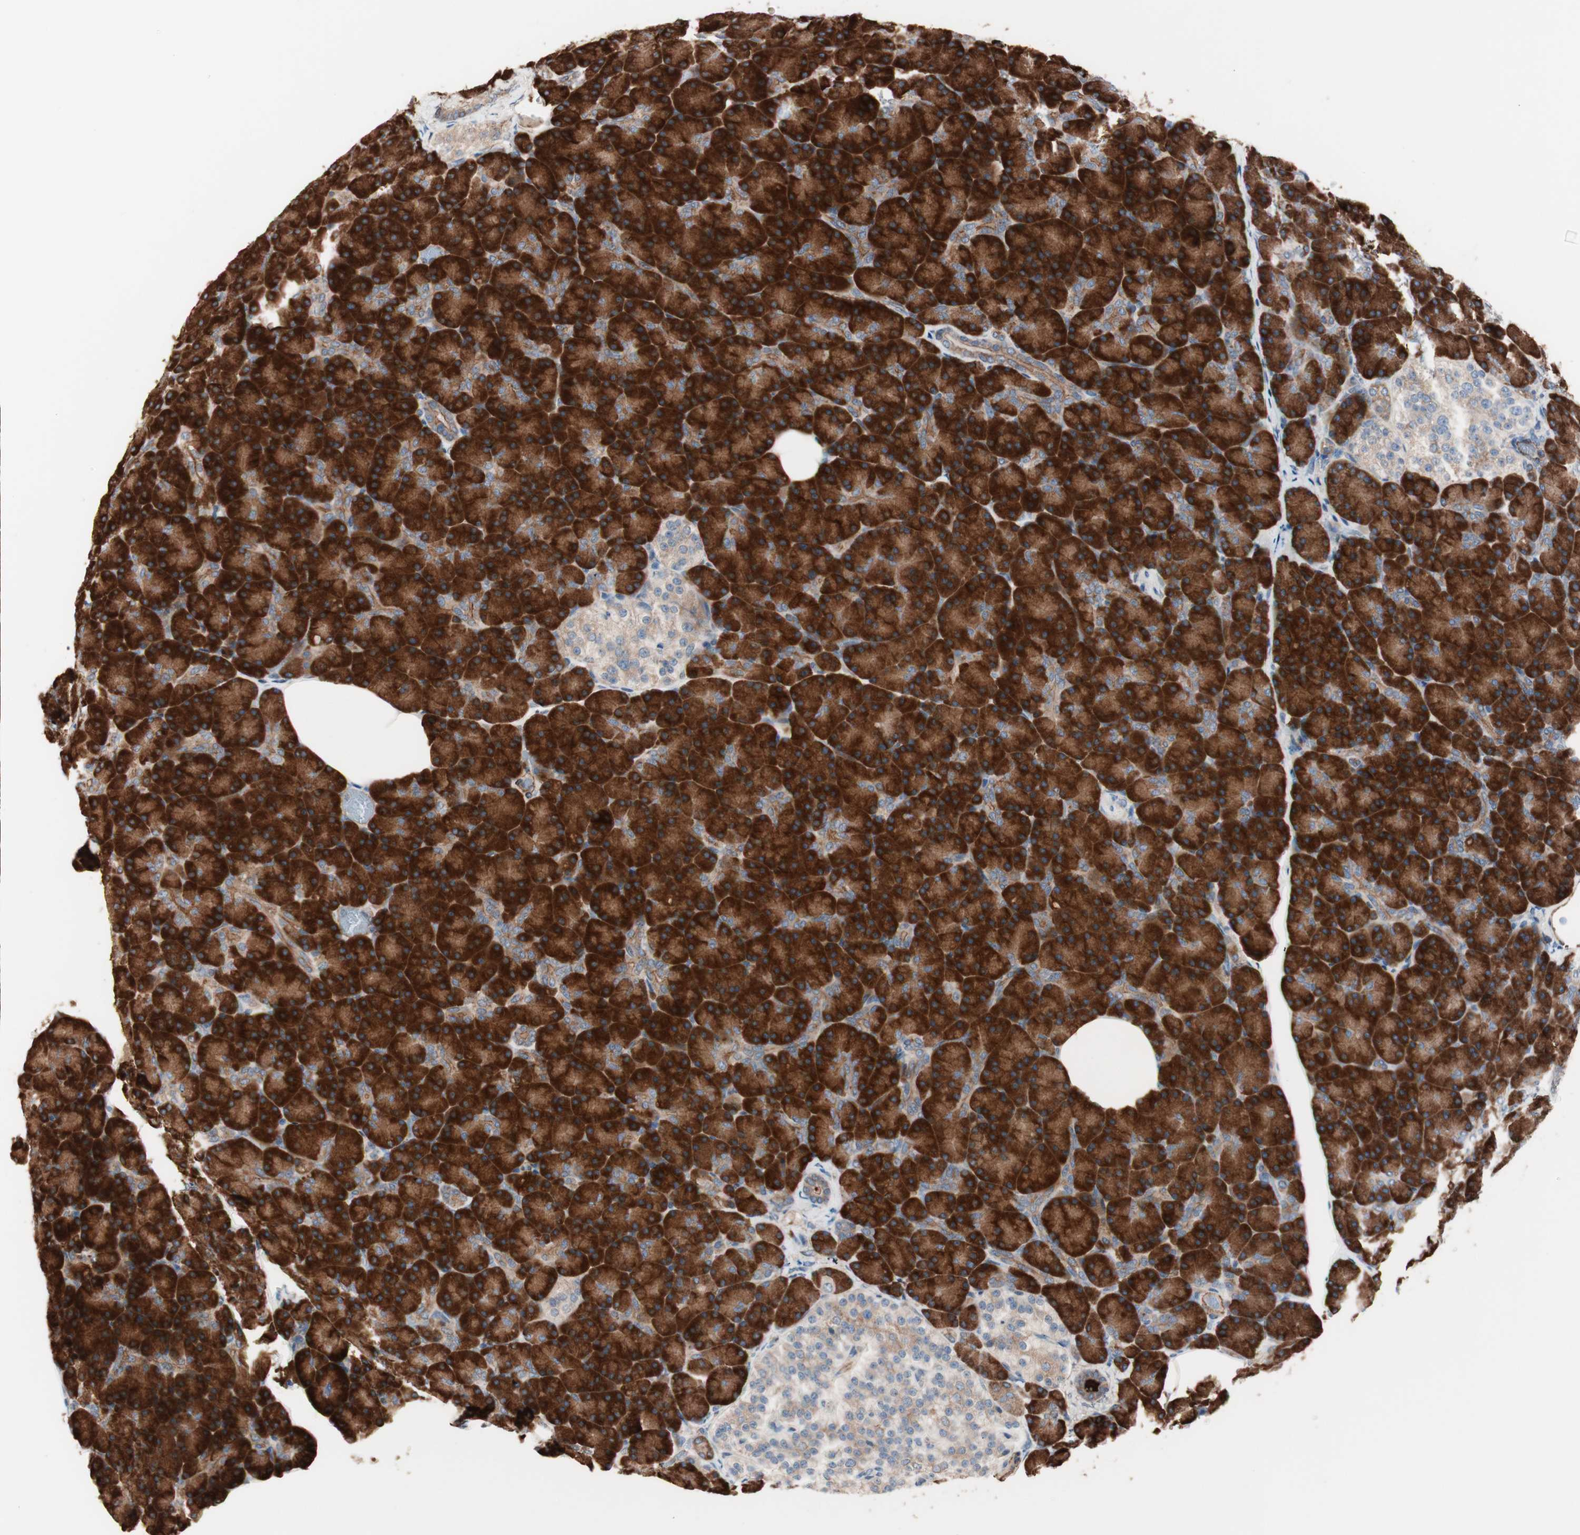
{"staining": {"intensity": "strong", "quantity": ">75%", "location": "cytoplasmic/membranous"}, "tissue": "pancreas", "cell_type": "Exocrine glandular cells", "image_type": "normal", "snomed": [{"axis": "morphology", "description": "Normal tissue, NOS"}, {"axis": "topography", "description": "Pancreas"}], "caption": "Immunohistochemistry (IHC) image of benign pancreas stained for a protein (brown), which demonstrates high levels of strong cytoplasmic/membranous staining in about >75% of exocrine glandular cells.", "gene": "ALG5", "patient": {"sex": "female", "age": 43}}